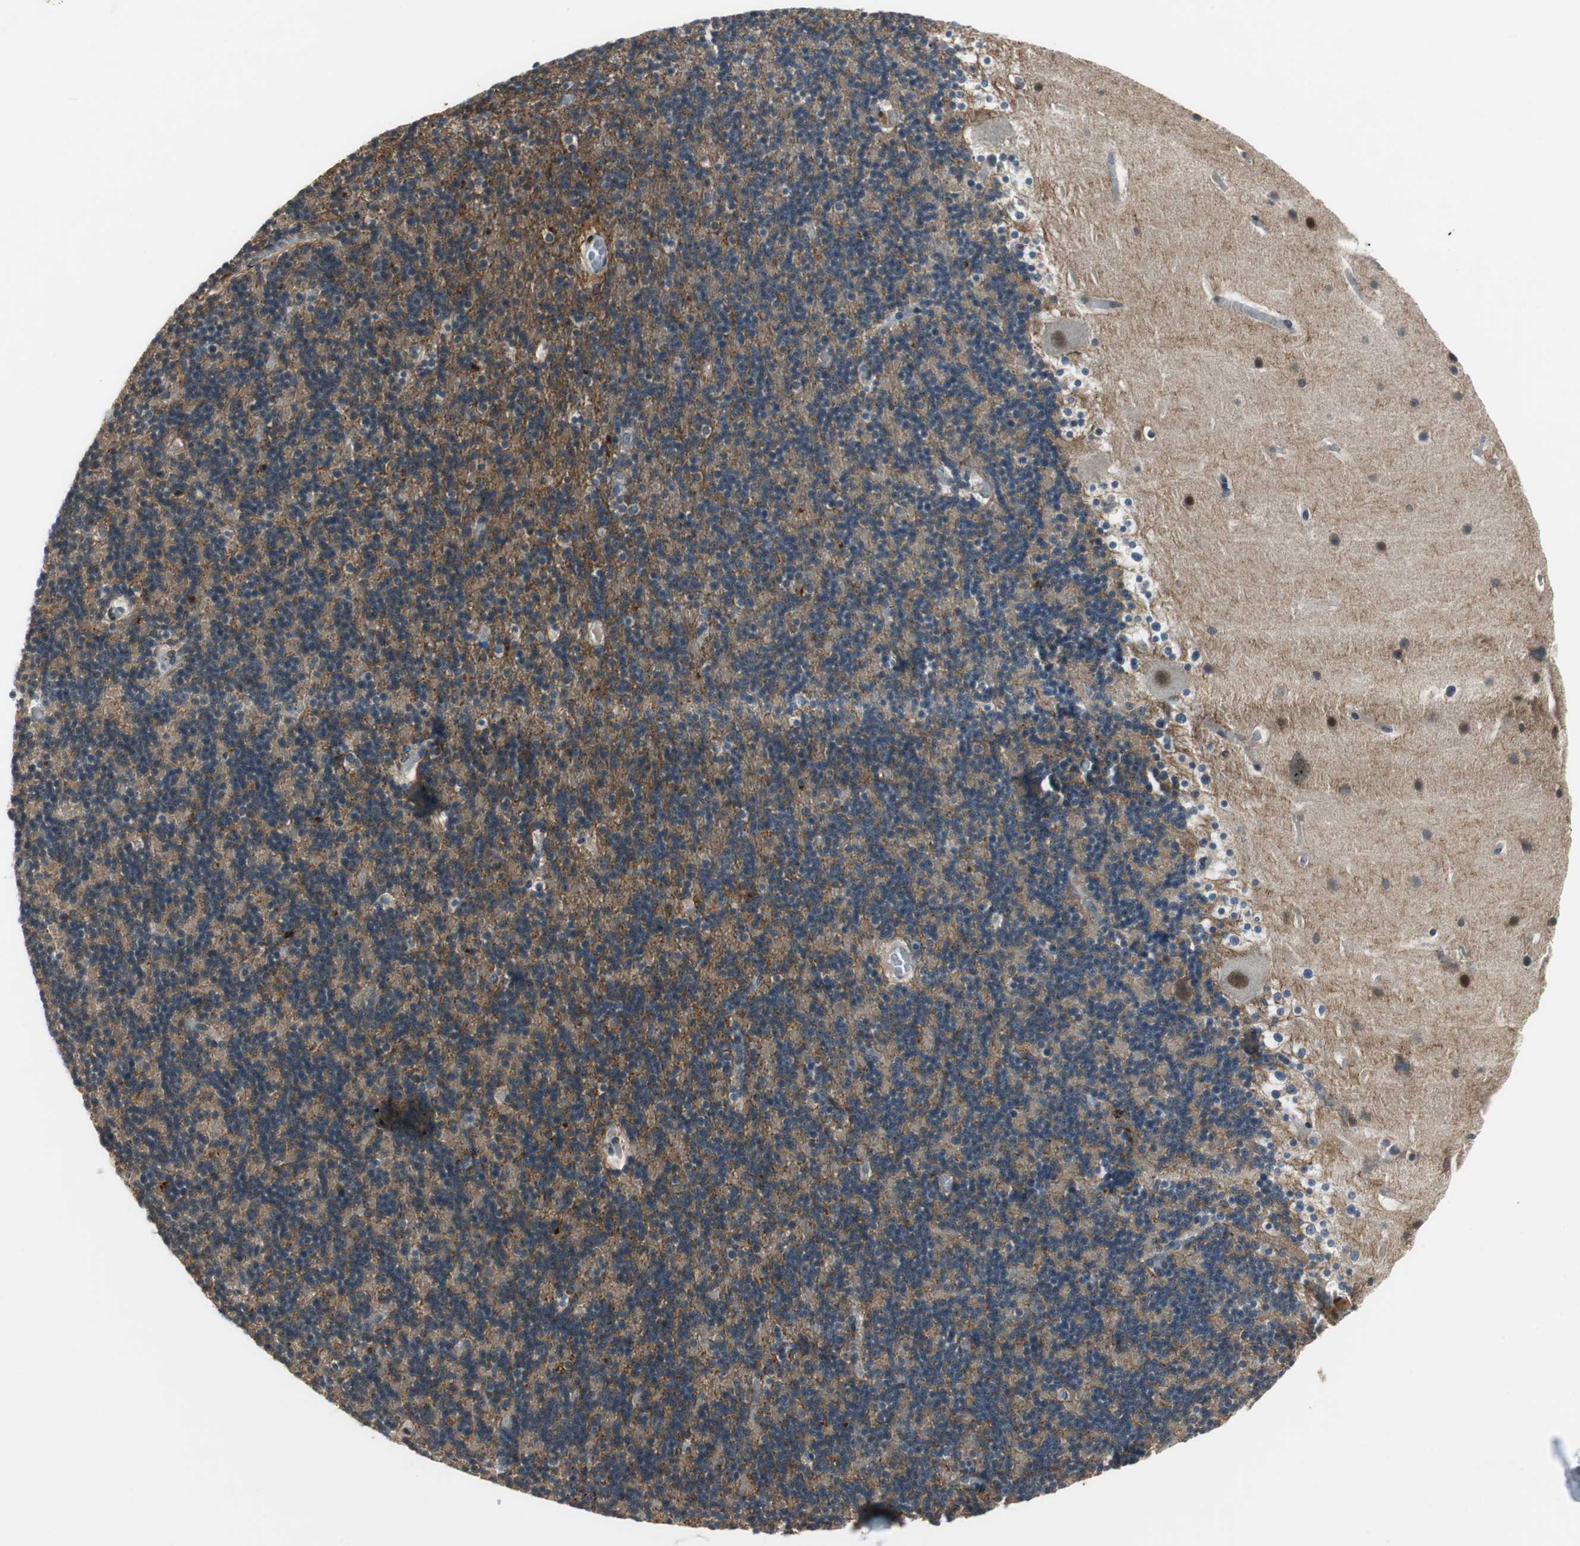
{"staining": {"intensity": "moderate", "quantity": "25%-75%", "location": "cytoplasmic/membranous"}, "tissue": "cerebellum", "cell_type": "Cells in granular layer", "image_type": "normal", "snomed": [{"axis": "morphology", "description": "Normal tissue, NOS"}, {"axis": "topography", "description": "Cerebellum"}], "caption": "Cerebellum stained for a protein (brown) exhibits moderate cytoplasmic/membranous positive expression in approximately 25%-75% of cells in granular layer.", "gene": "MAFB", "patient": {"sex": "male", "age": 45}}